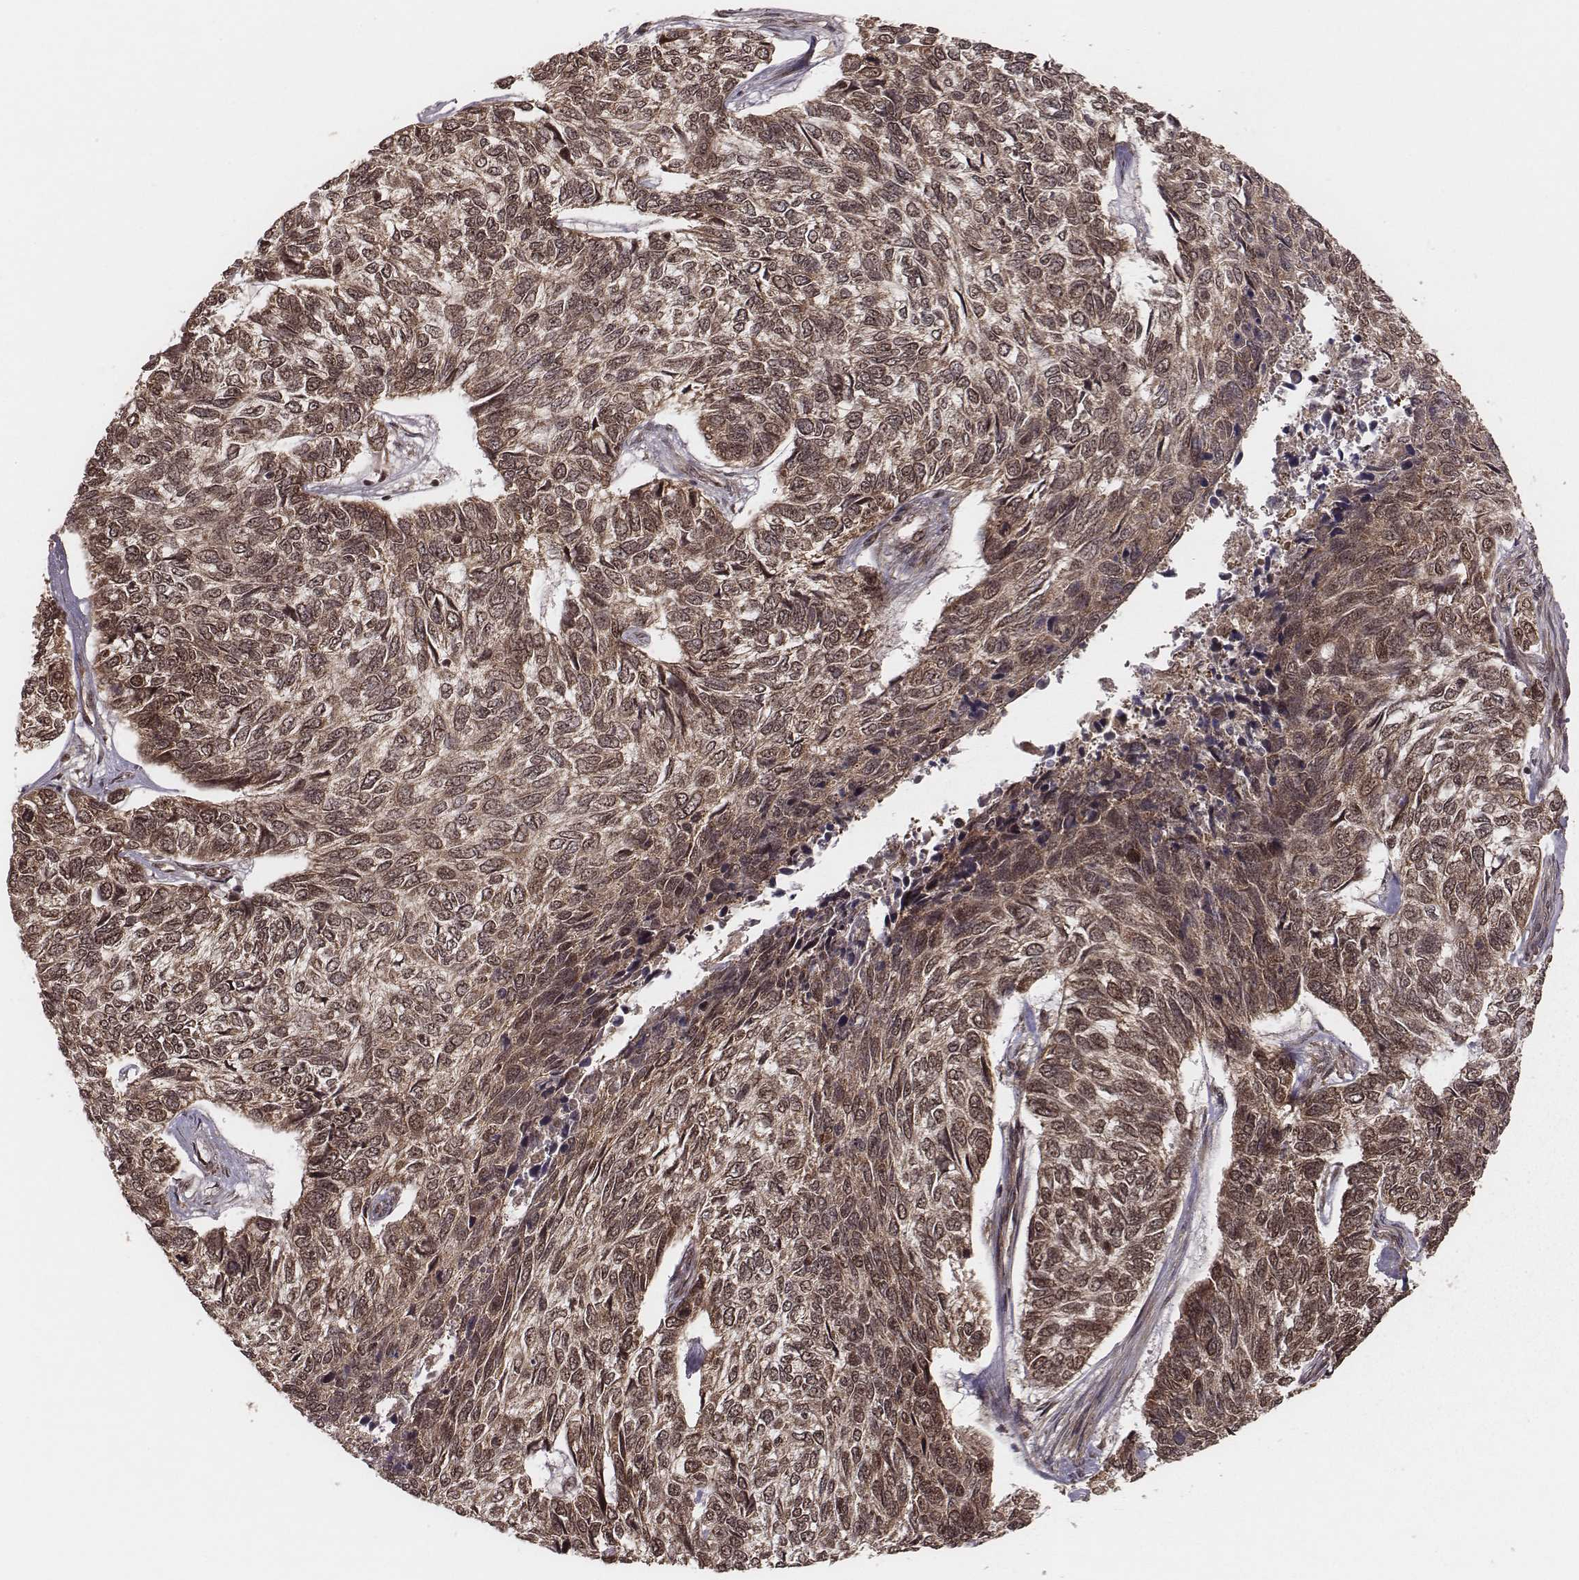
{"staining": {"intensity": "moderate", "quantity": ">75%", "location": "cytoplasmic/membranous,nuclear"}, "tissue": "skin cancer", "cell_type": "Tumor cells", "image_type": "cancer", "snomed": [{"axis": "morphology", "description": "Basal cell carcinoma"}, {"axis": "topography", "description": "Skin"}], "caption": "Moderate cytoplasmic/membranous and nuclear staining for a protein is seen in about >75% of tumor cells of skin basal cell carcinoma using IHC.", "gene": "NFX1", "patient": {"sex": "female", "age": 65}}